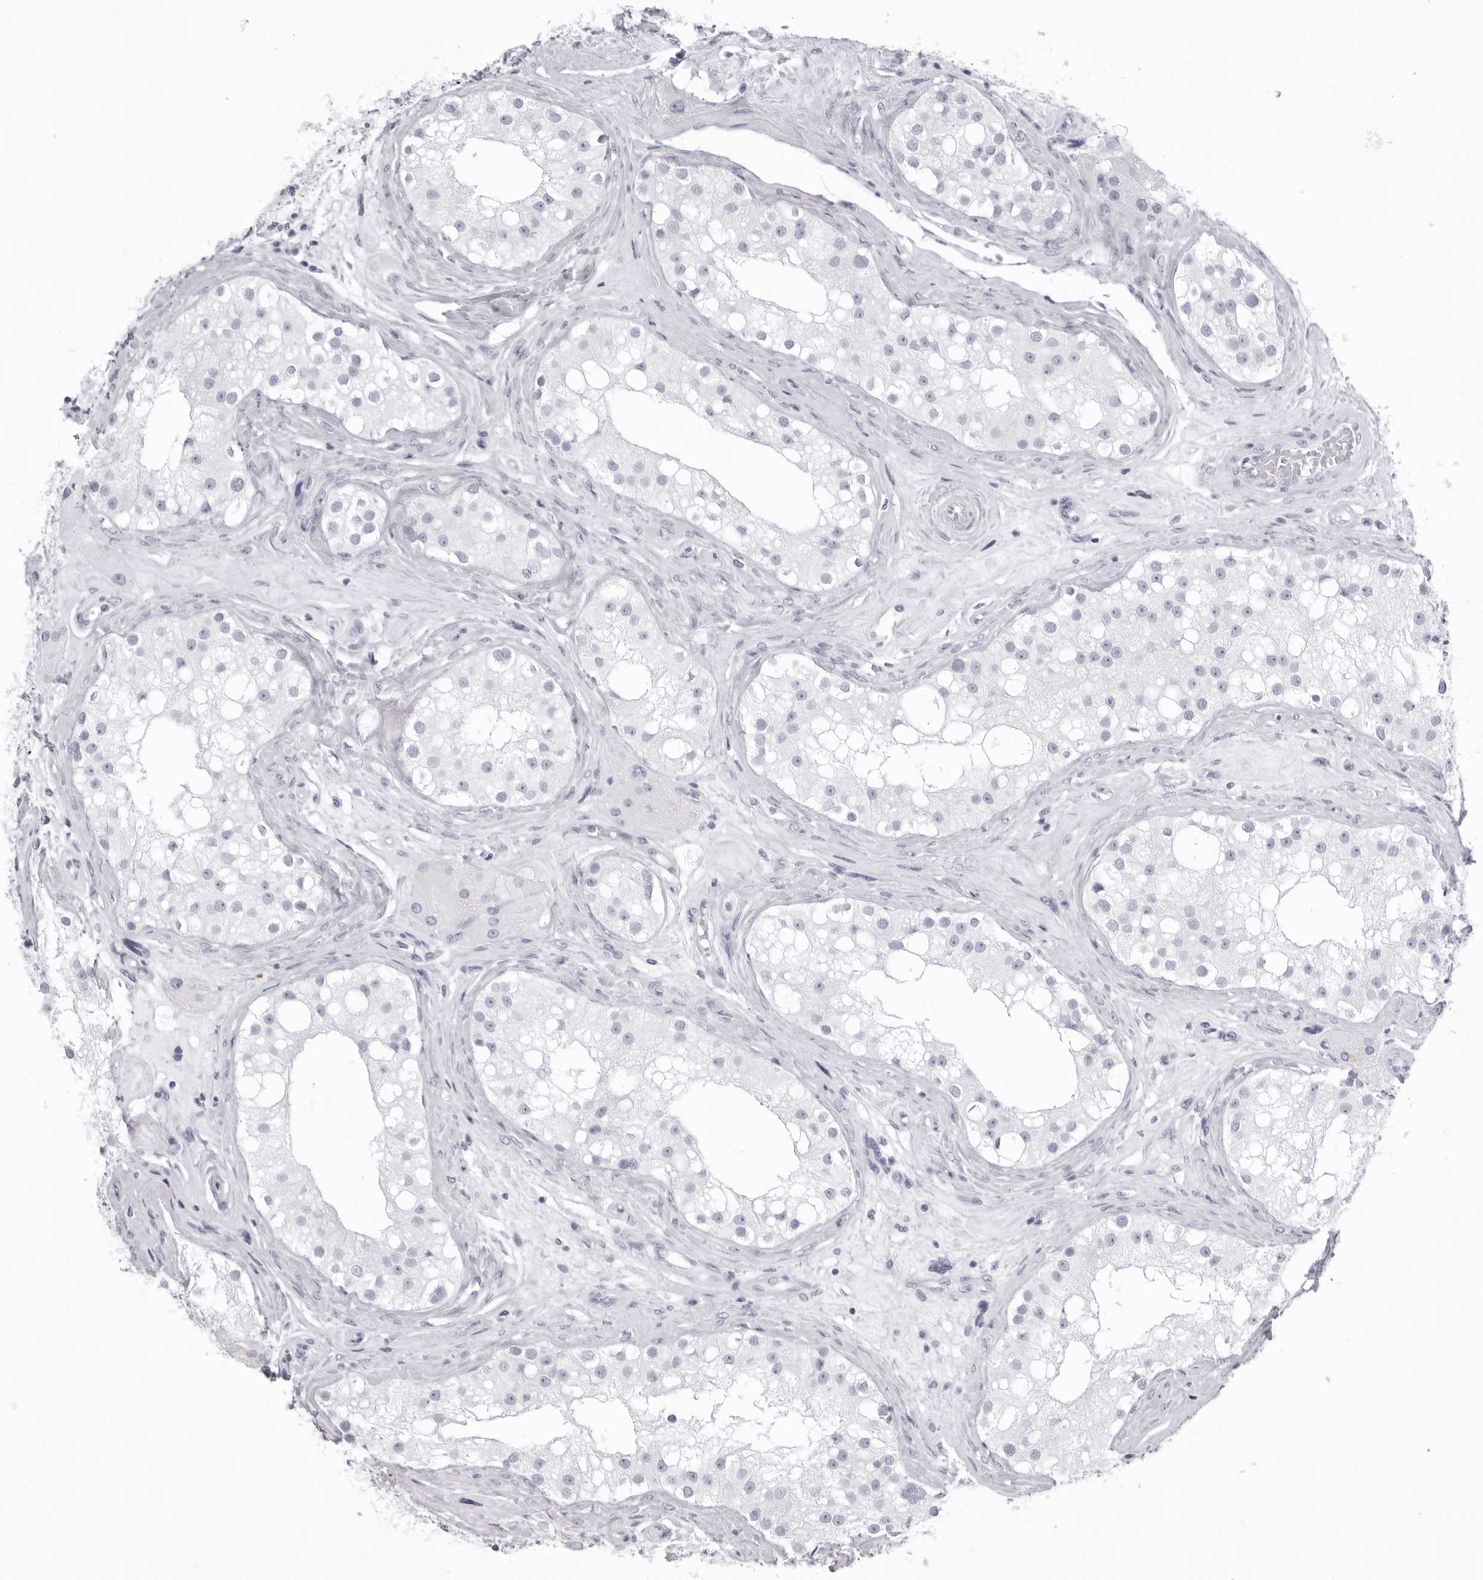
{"staining": {"intensity": "negative", "quantity": "none", "location": "none"}, "tissue": "testis", "cell_type": "Cells in seminiferous ducts", "image_type": "normal", "snomed": [{"axis": "morphology", "description": "Normal tissue, NOS"}, {"axis": "topography", "description": "Testis"}], "caption": "This histopathology image is of benign testis stained with IHC to label a protein in brown with the nuclei are counter-stained blue. There is no positivity in cells in seminiferous ducts.", "gene": "KLK9", "patient": {"sex": "male", "age": 84}}